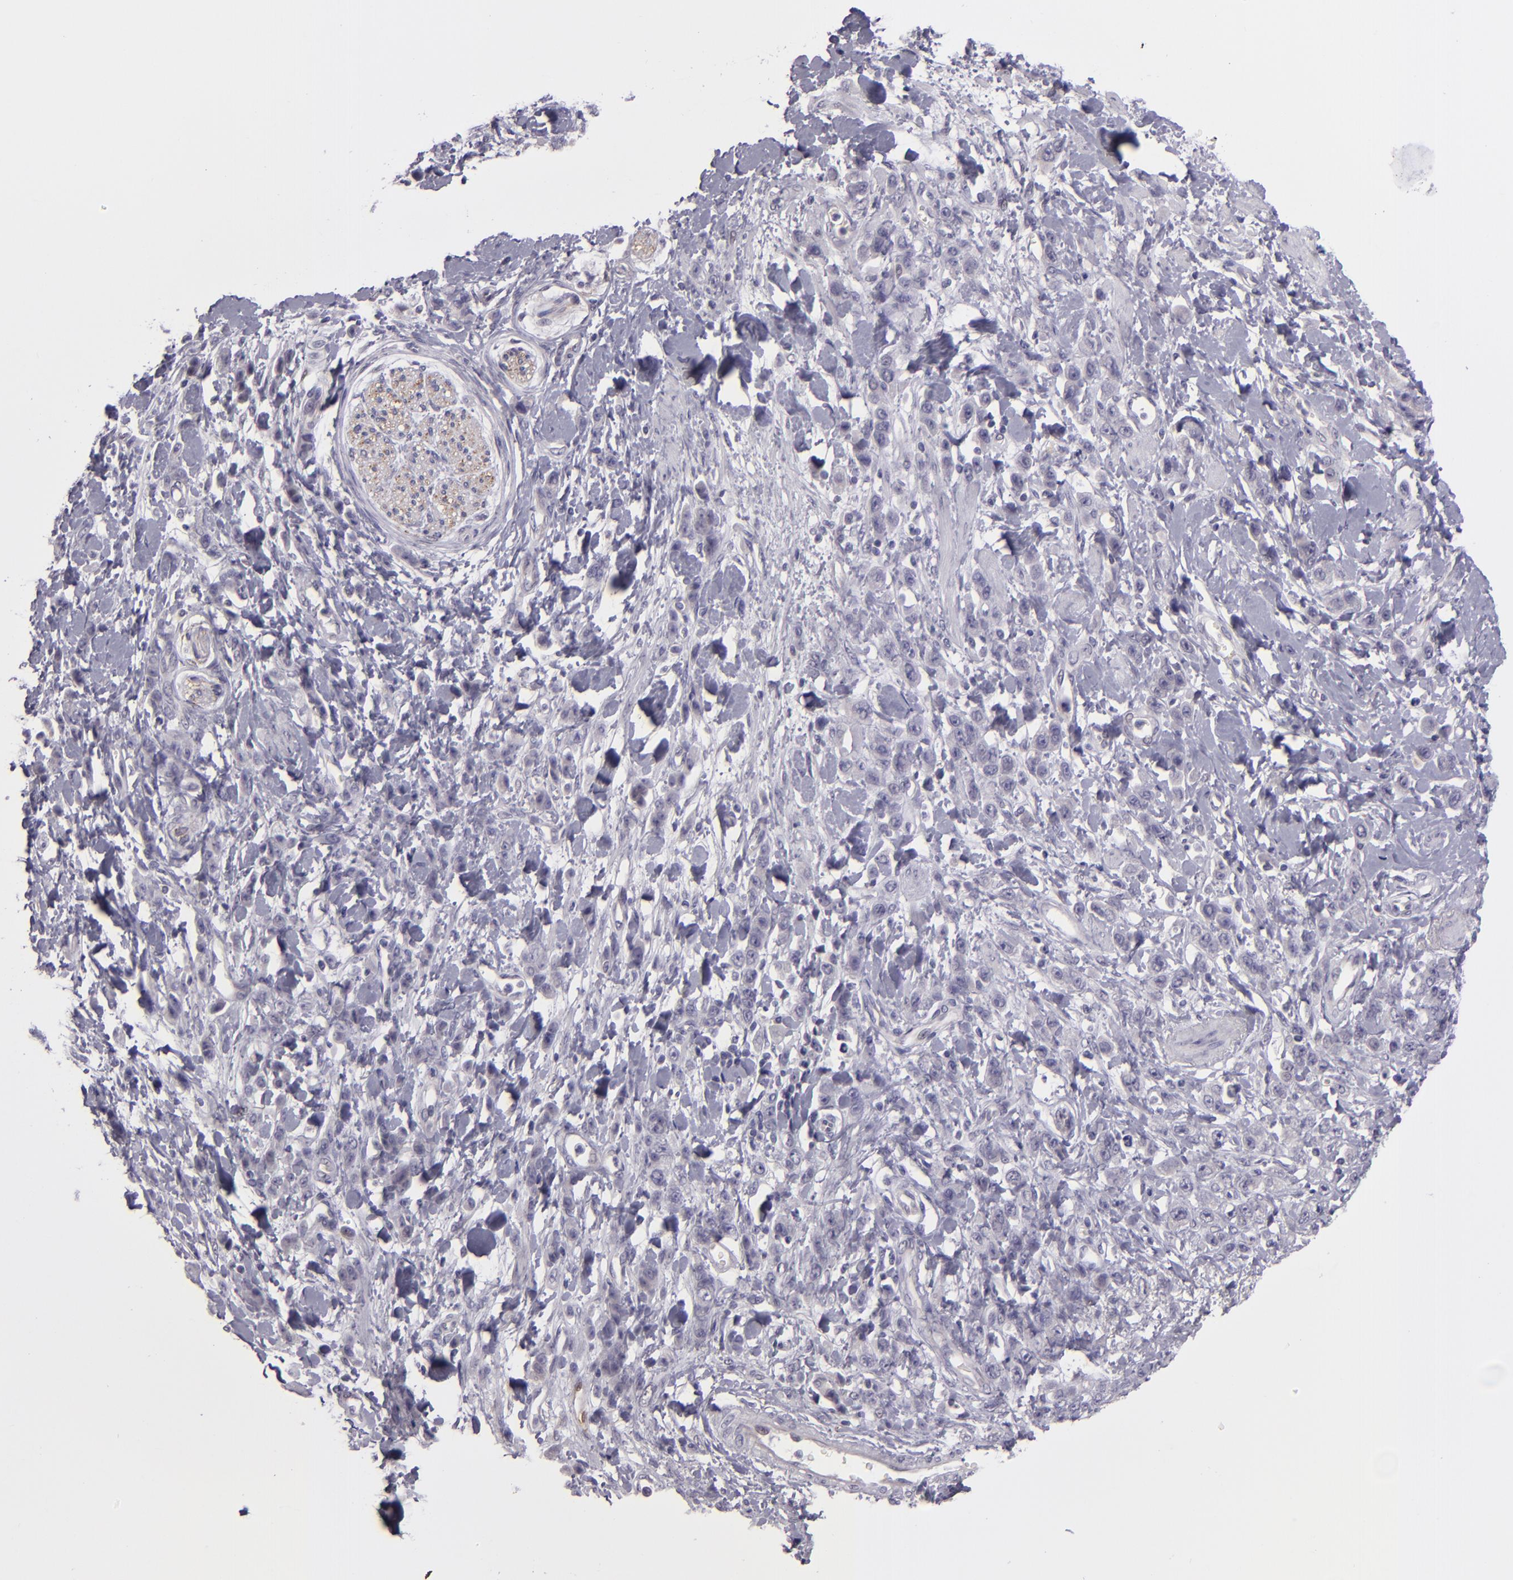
{"staining": {"intensity": "negative", "quantity": "none", "location": "none"}, "tissue": "stomach cancer", "cell_type": "Tumor cells", "image_type": "cancer", "snomed": [{"axis": "morphology", "description": "Normal tissue, NOS"}, {"axis": "morphology", "description": "Adenocarcinoma, NOS"}, {"axis": "topography", "description": "Stomach"}], "caption": "Adenocarcinoma (stomach) stained for a protein using IHC displays no expression tumor cells.", "gene": "SNCB", "patient": {"sex": "male", "age": 82}}